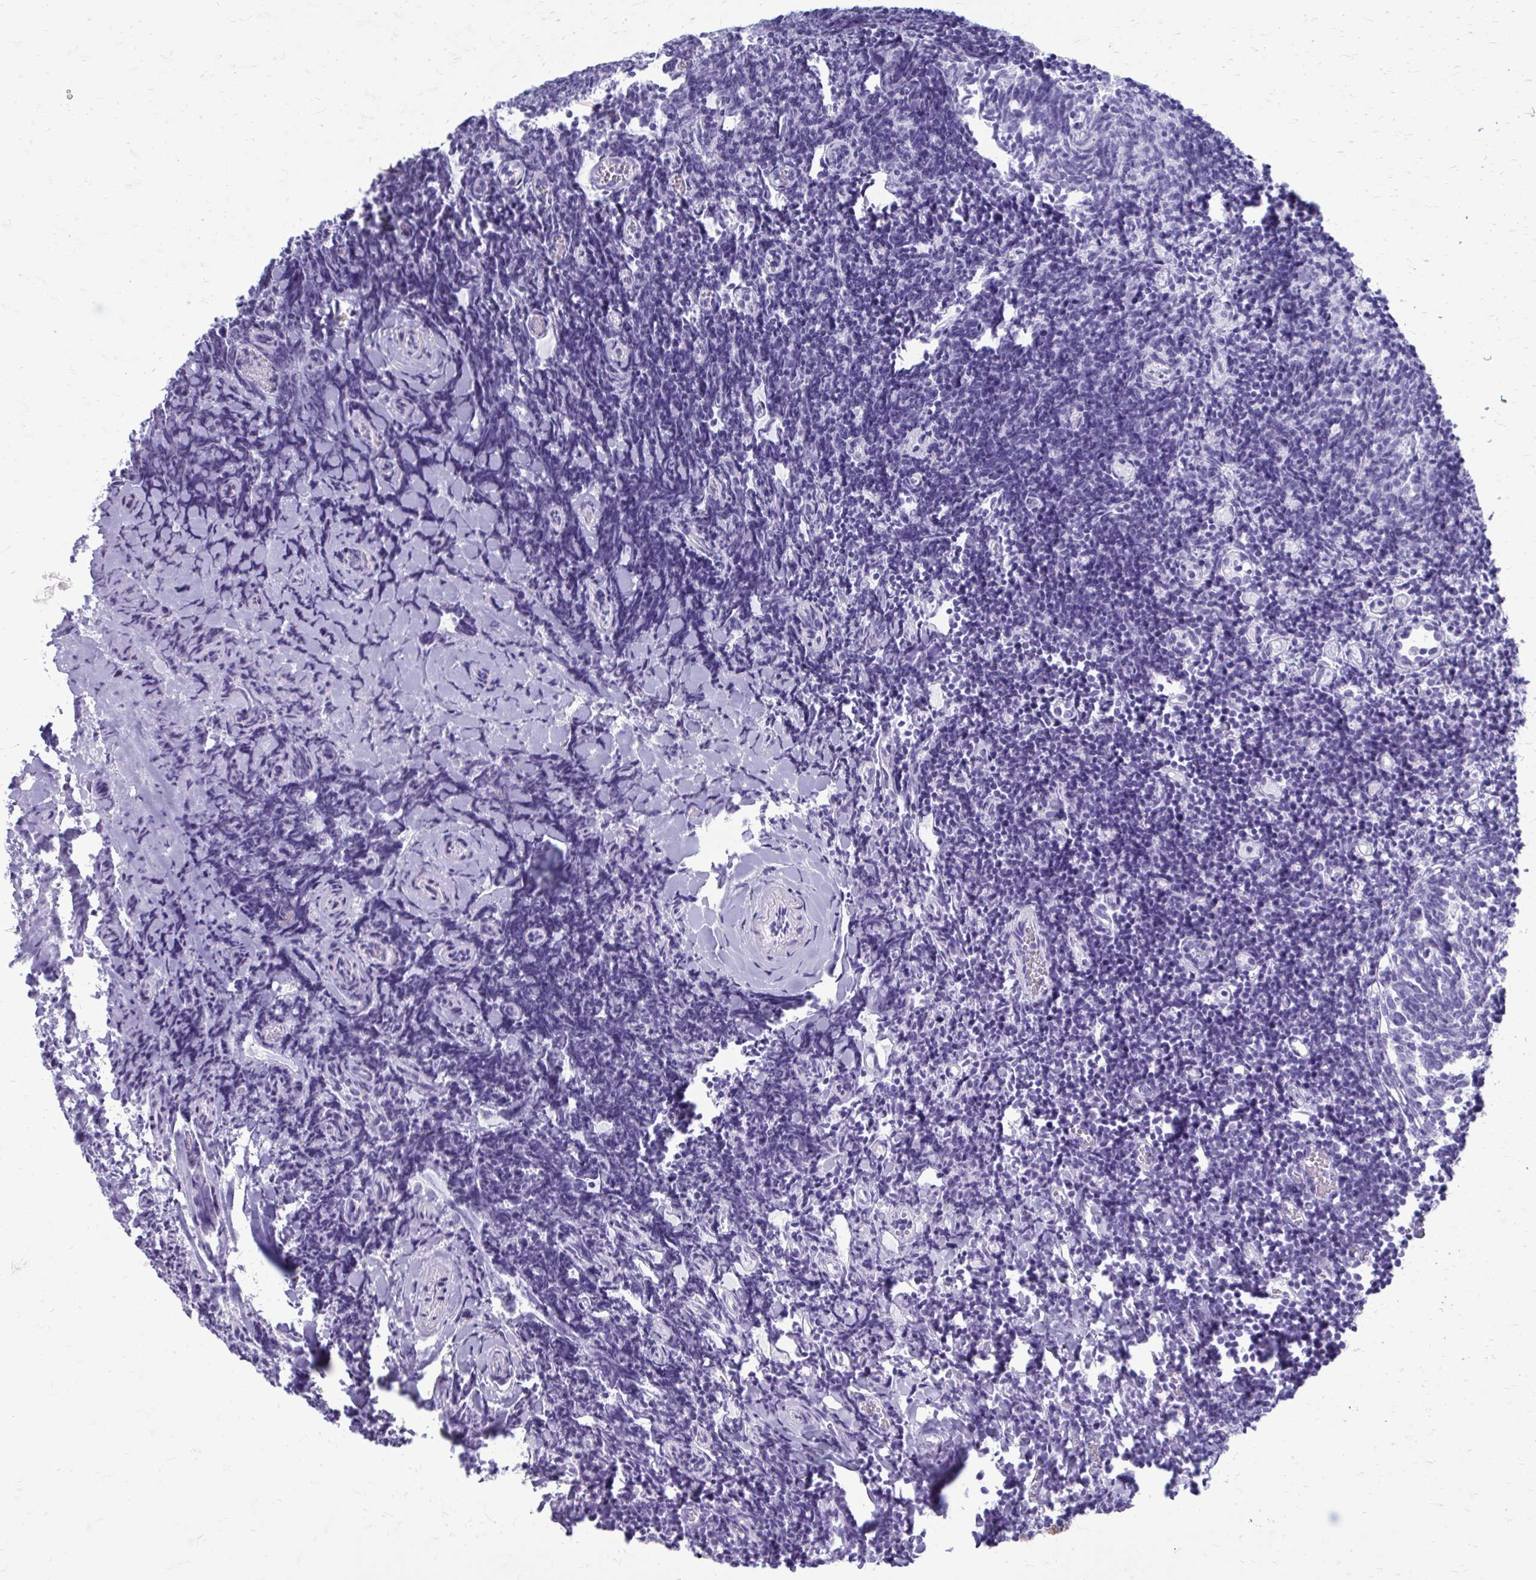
{"staining": {"intensity": "weak", "quantity": "25%-75%", "location": "cytoplasmic/membranous"}, "tissue": "tonsil", "cell_type": "Germinal center cells", "image_type": "normal", "snomed": [{"axis": "morphology", "description": "Normal tissue, NOS"}, {"axis": "topography", "description": "Tonsil"}], "caption": "Brown immunohistochemical staining in normal tonsil displays weak cytoplasmic/membranous expression in approximately 25%-75% of germinal center cells. The staining was performed using DAB to visualize the protein expression in brown, while the nuclei were stained in blue with hematoxylin (Magnification: 20x).", "gene": "CLTA", "patient": {"sex": "female", "age": 10}}